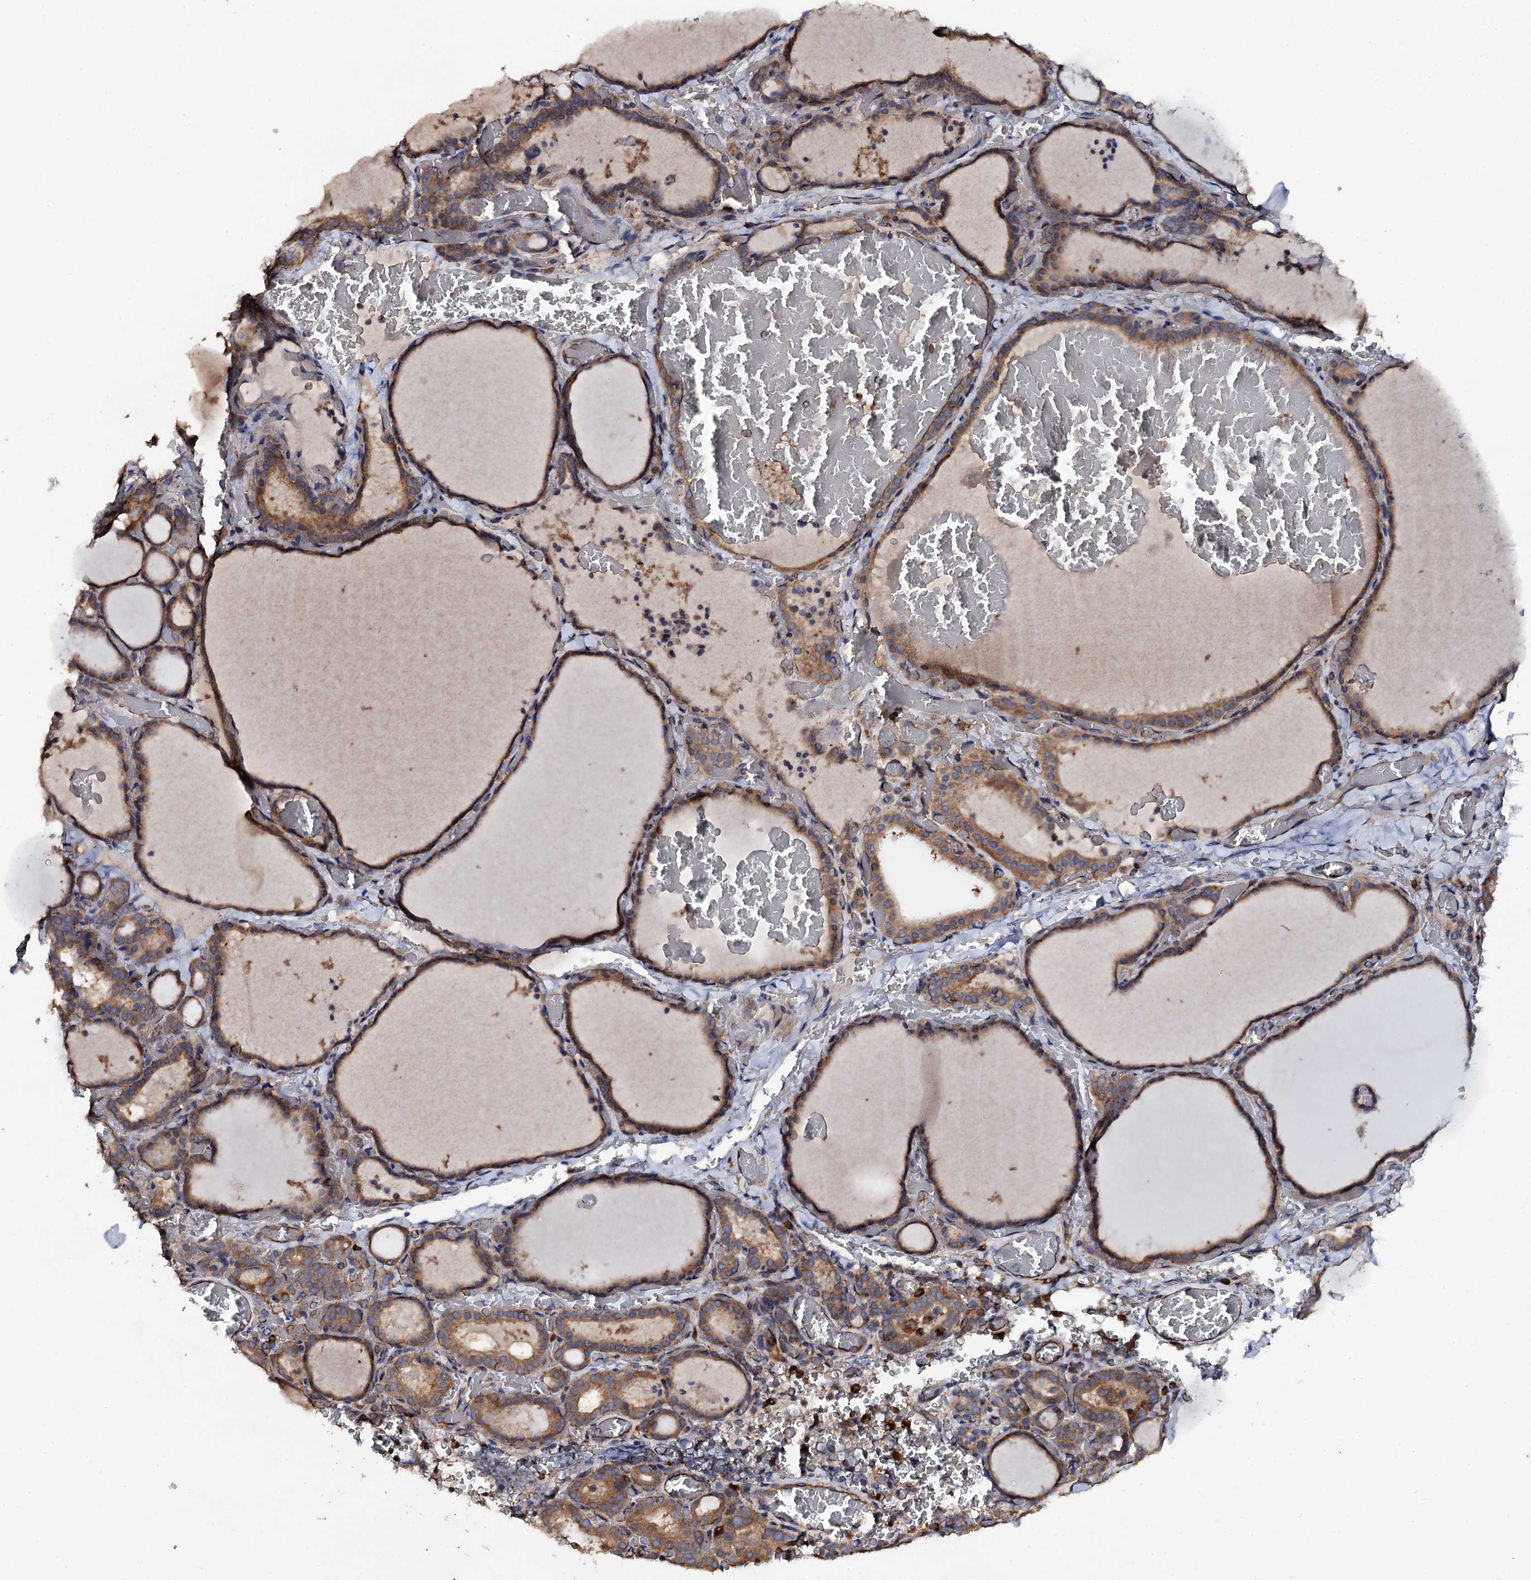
{"staining": {"intensity": "moderate", "quantity": ">75%", "location": "cytoplasmic/membranous"}, "tissue": "thyroid gland", "cell_type": "Glandular cells", "image_type": "normal", "snomed": [{"axis": "morphology", "description": "Normal tissue, NOS"}, {"axis": "topography", "description": "Thyroid gland"}], "caption": "The histopathology image shows staining of normal thyroid gland, revealing moderate cytoplasmic/membranous protein staining (brown color) within glandular cells.", "gene": "TTC23", "patient": {"sex": "female", "age": 39}}